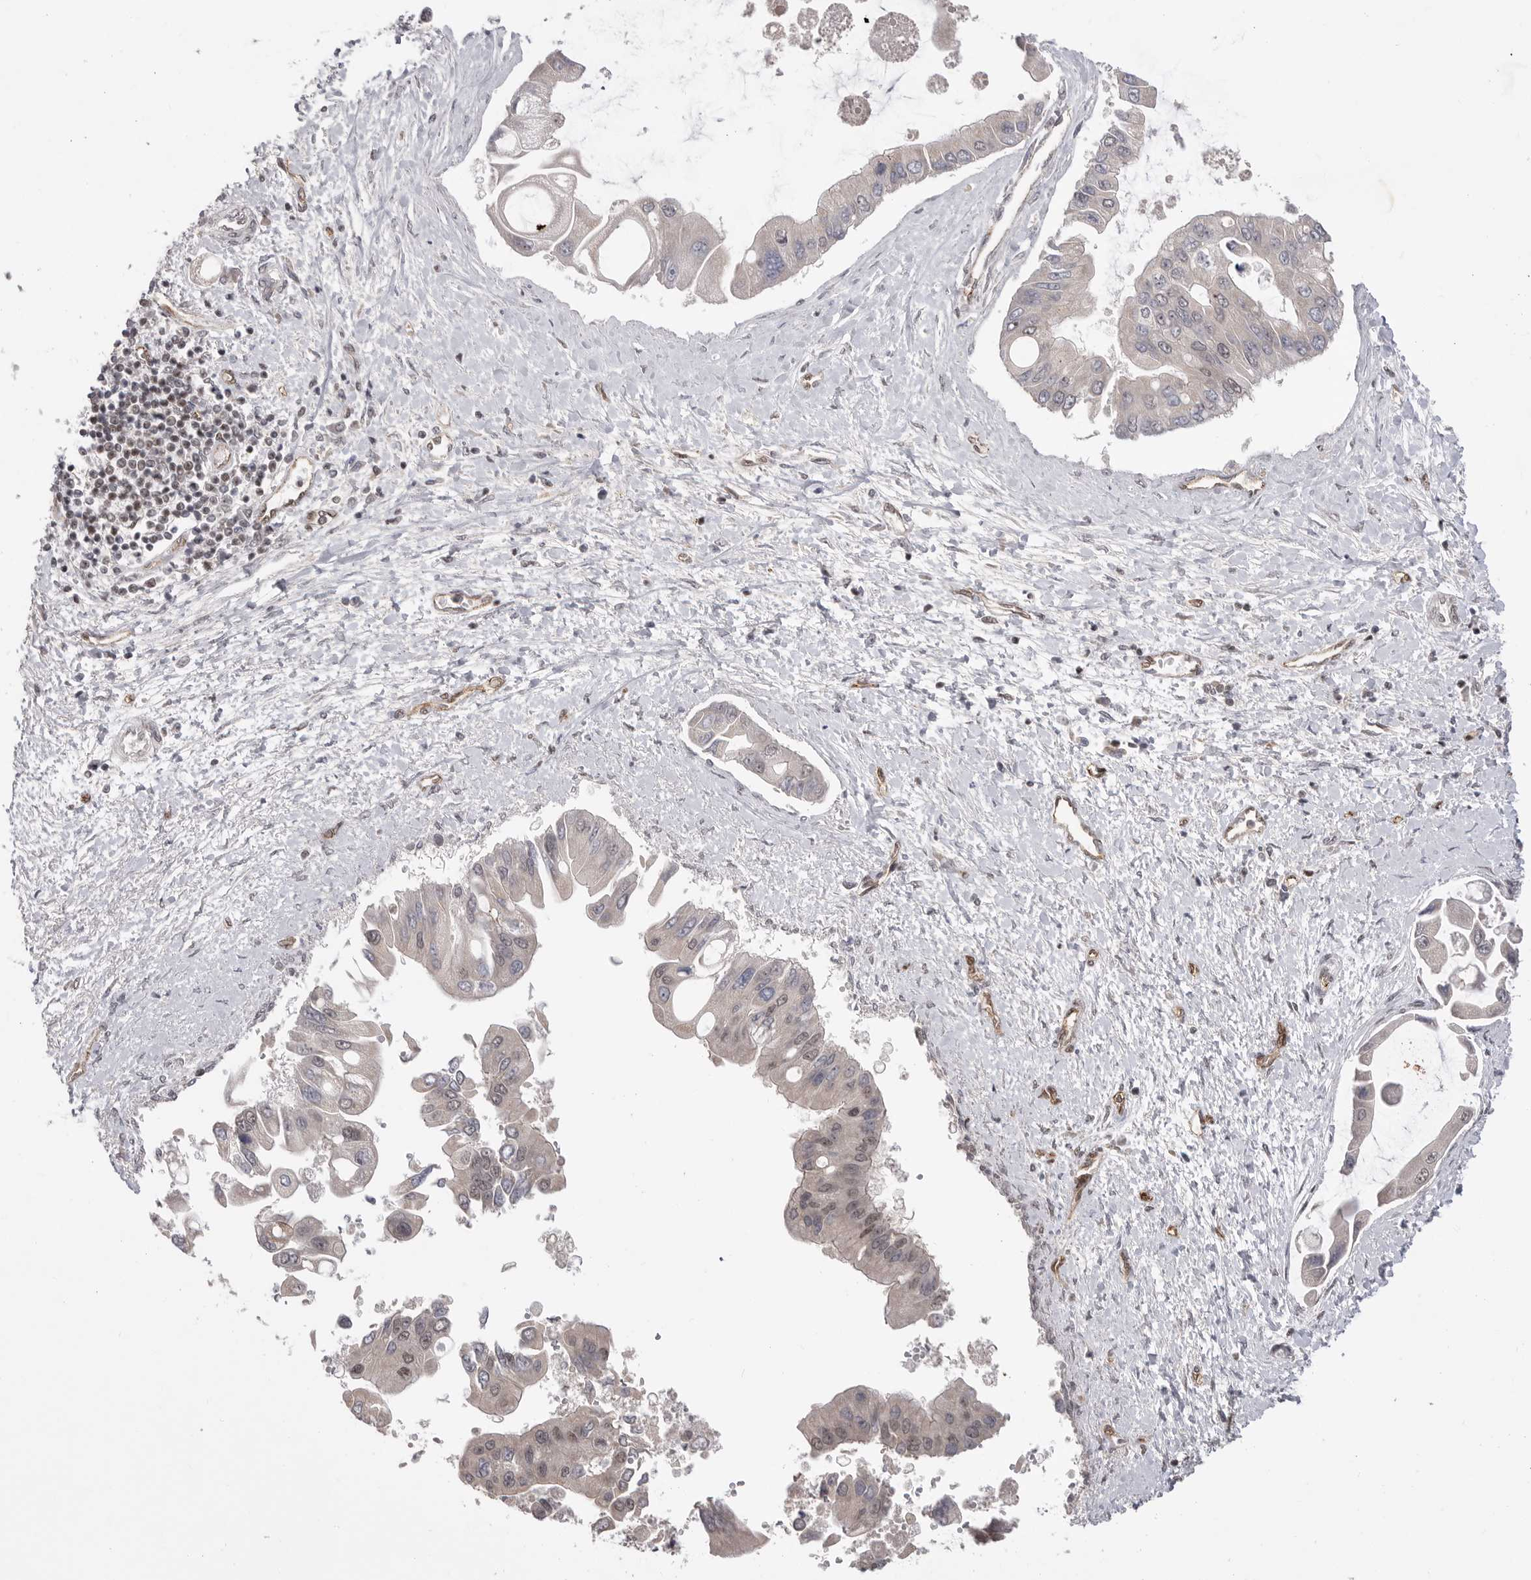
{"staining": {"intensity": "weak", "quantity": "<25%", "location": "nuclear"}, "tissue": "liver cancer", "cell_type": "Tumor cells", "image_type": "cancer", "snomed": [{"axis": "morphology", "description": "Cholangiocarcinoma"}, {"axis": "topography", "description": "Liver"}], "caption": "Immunohistochemistry micrograph of liver cancer (cholangiocarcinoma) stained for a protein (brown), which exhibits no positivity in tumor cells.", "gene": "PPP1R8", "patient": {"sex": "male", "age": 50}}